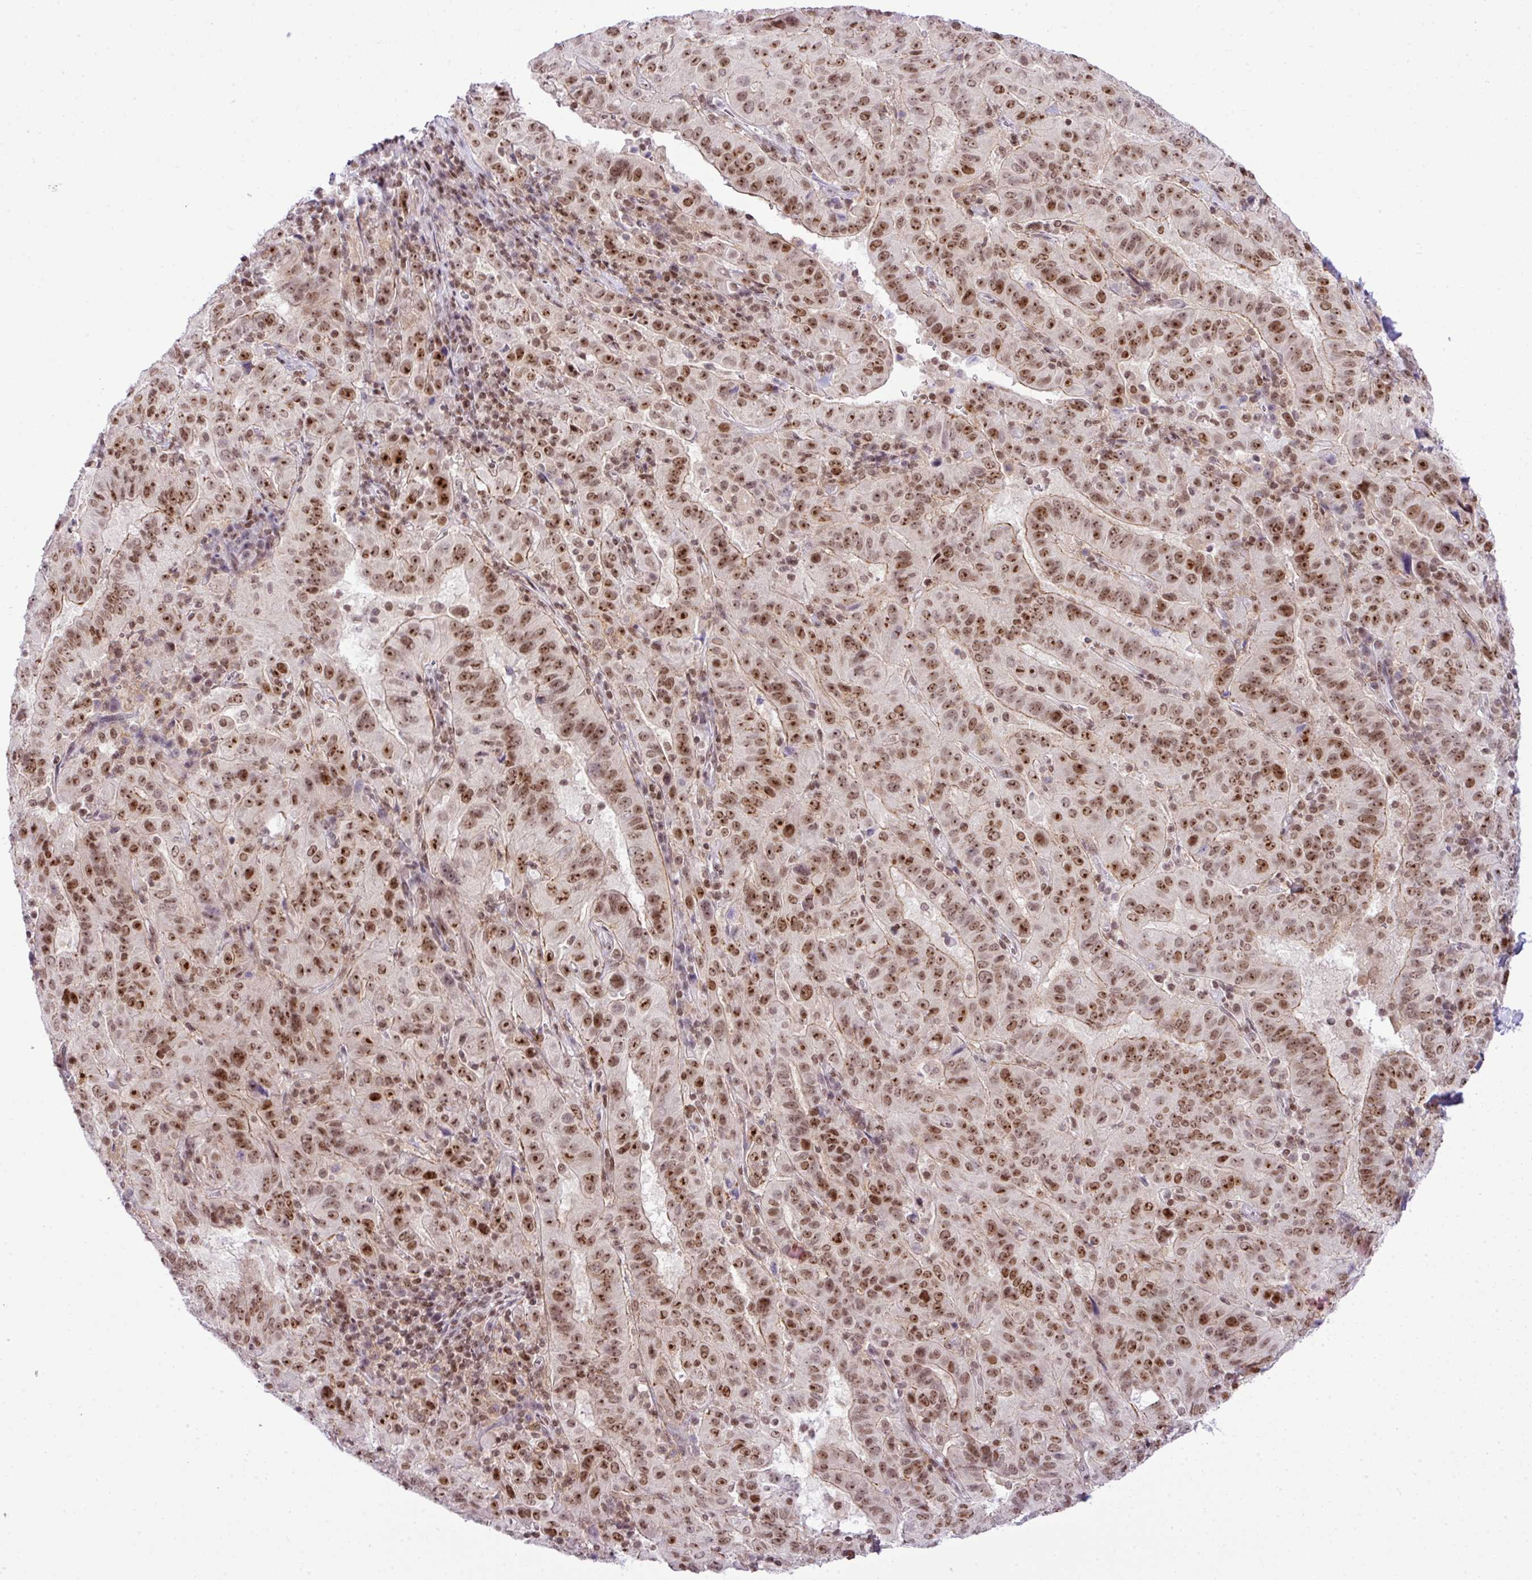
{"staining": {"intensity": "moderate", "quantity": ">75%", "location": "cytoplasmic/membranous,nuclear"}, "tissue": "pancreatic cancer", "cell_type": "Tumor cells", "image_type": "cancer", "snomed": [{"axis": "morphology", "description": "Adenocarcinoma, NOS"}, {"axis": "topography", "description": "Pancreas"}], "caption": "Approximately >75% of tumor cells in human pancreatic cancer (adenocarcinoma) demonstrate moderate cytoplasmic/membranous and nuclear protein positivity as visualized by brown immunohistochemical staining.", "gene": "CCDC137", "patient": {"sex": "male", "age": 63}}